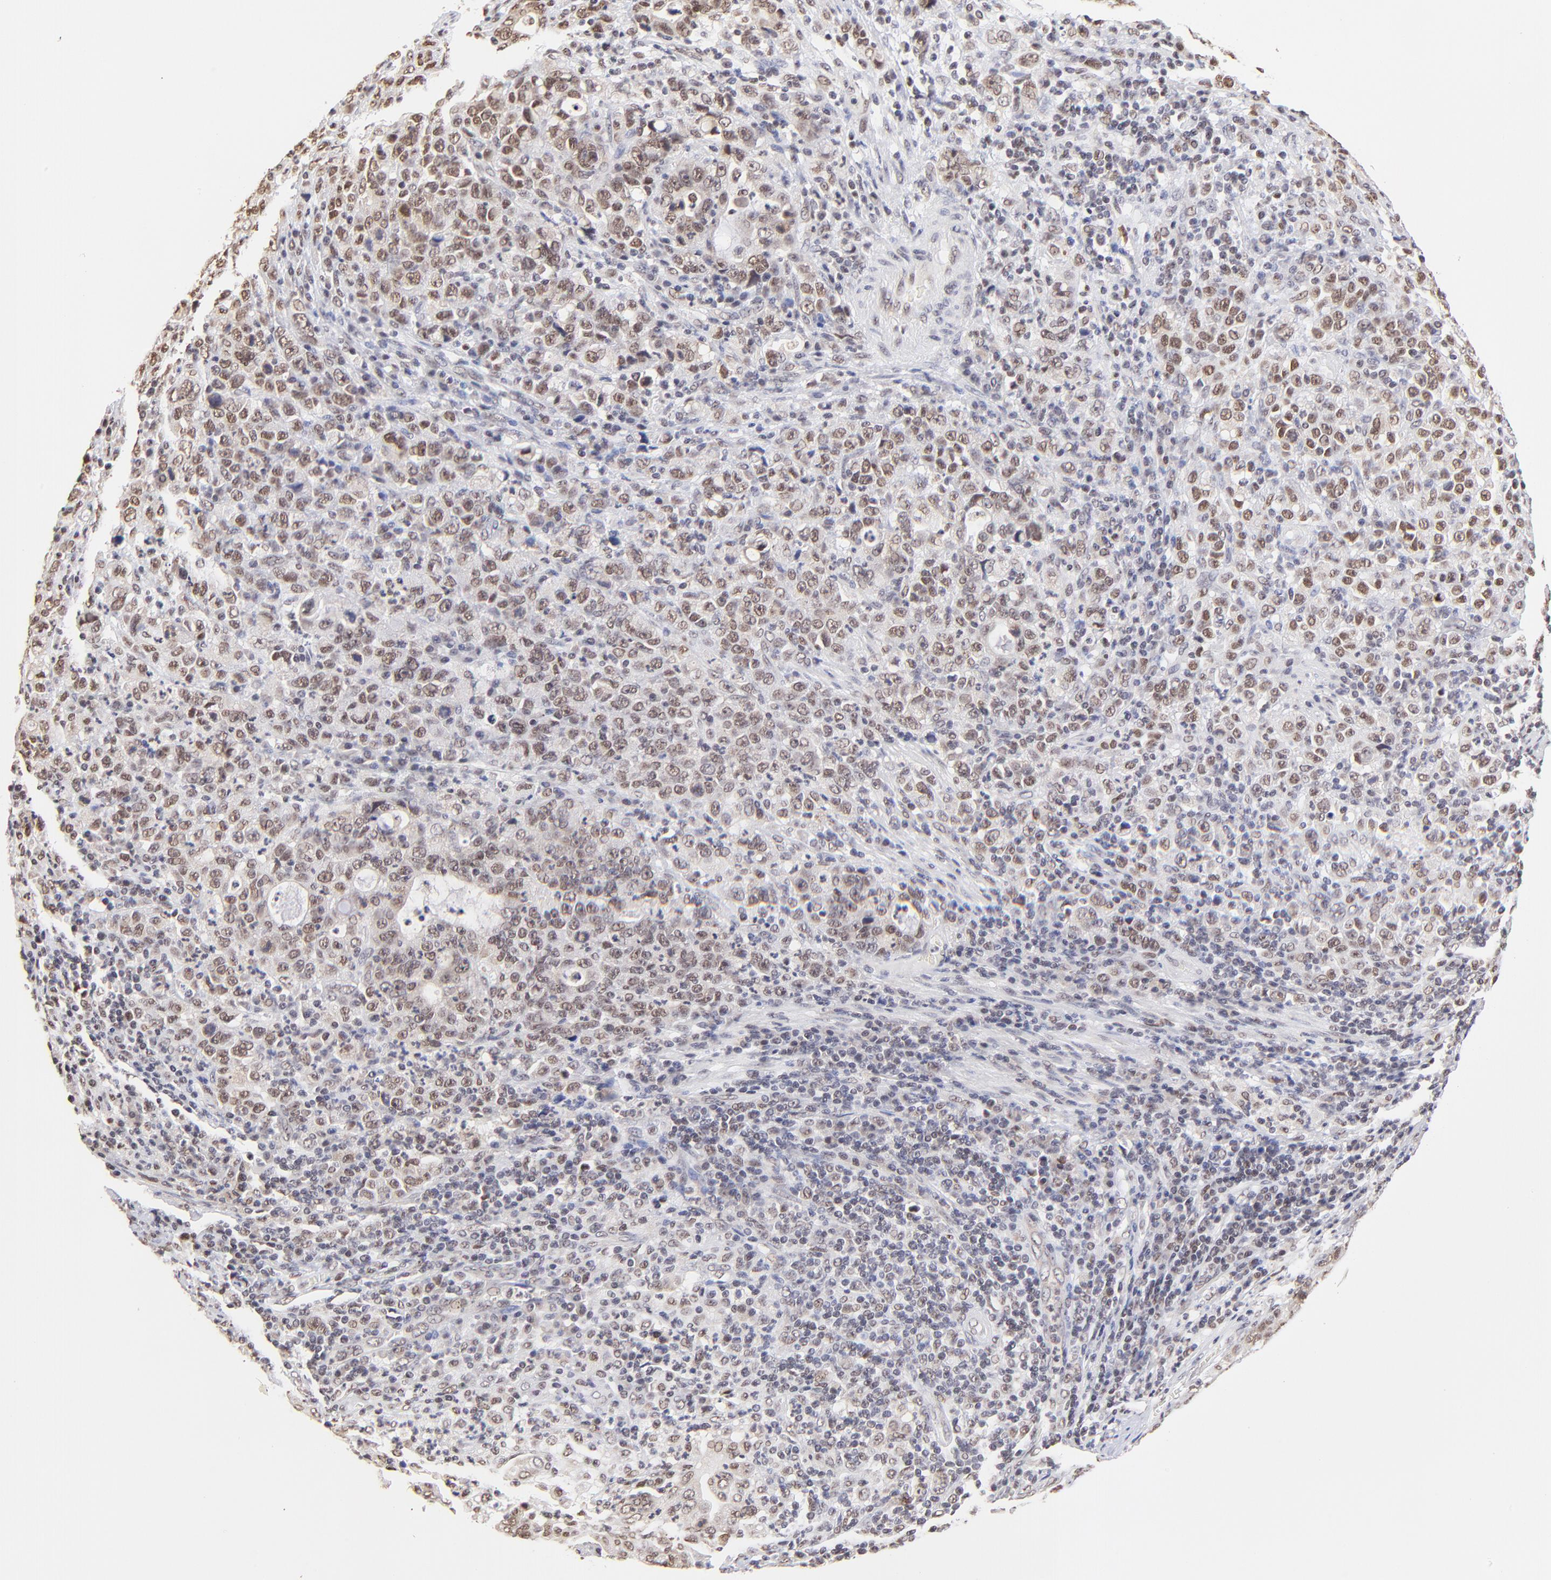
{"staining": {"intensity": "weak", "quantity": ">75%", "location": "nuclear"}, "tissue": "stomach cancer", "cell_type": "Tumor cells", "image_type": "cancer", "snomed": [{"axis": "morphology", "description": "Adenocarcinoma, NOS"}, {"axis": "topography", "description": "Stomach, upper"}], "caption": "This is a photomicrograph of immunohistochemistry staining of stomach cancer, which shows weak expression in the nuclear of tumor cells.", "gene": "ZNF670", "patient": {"sex": "female", "age": 50}}